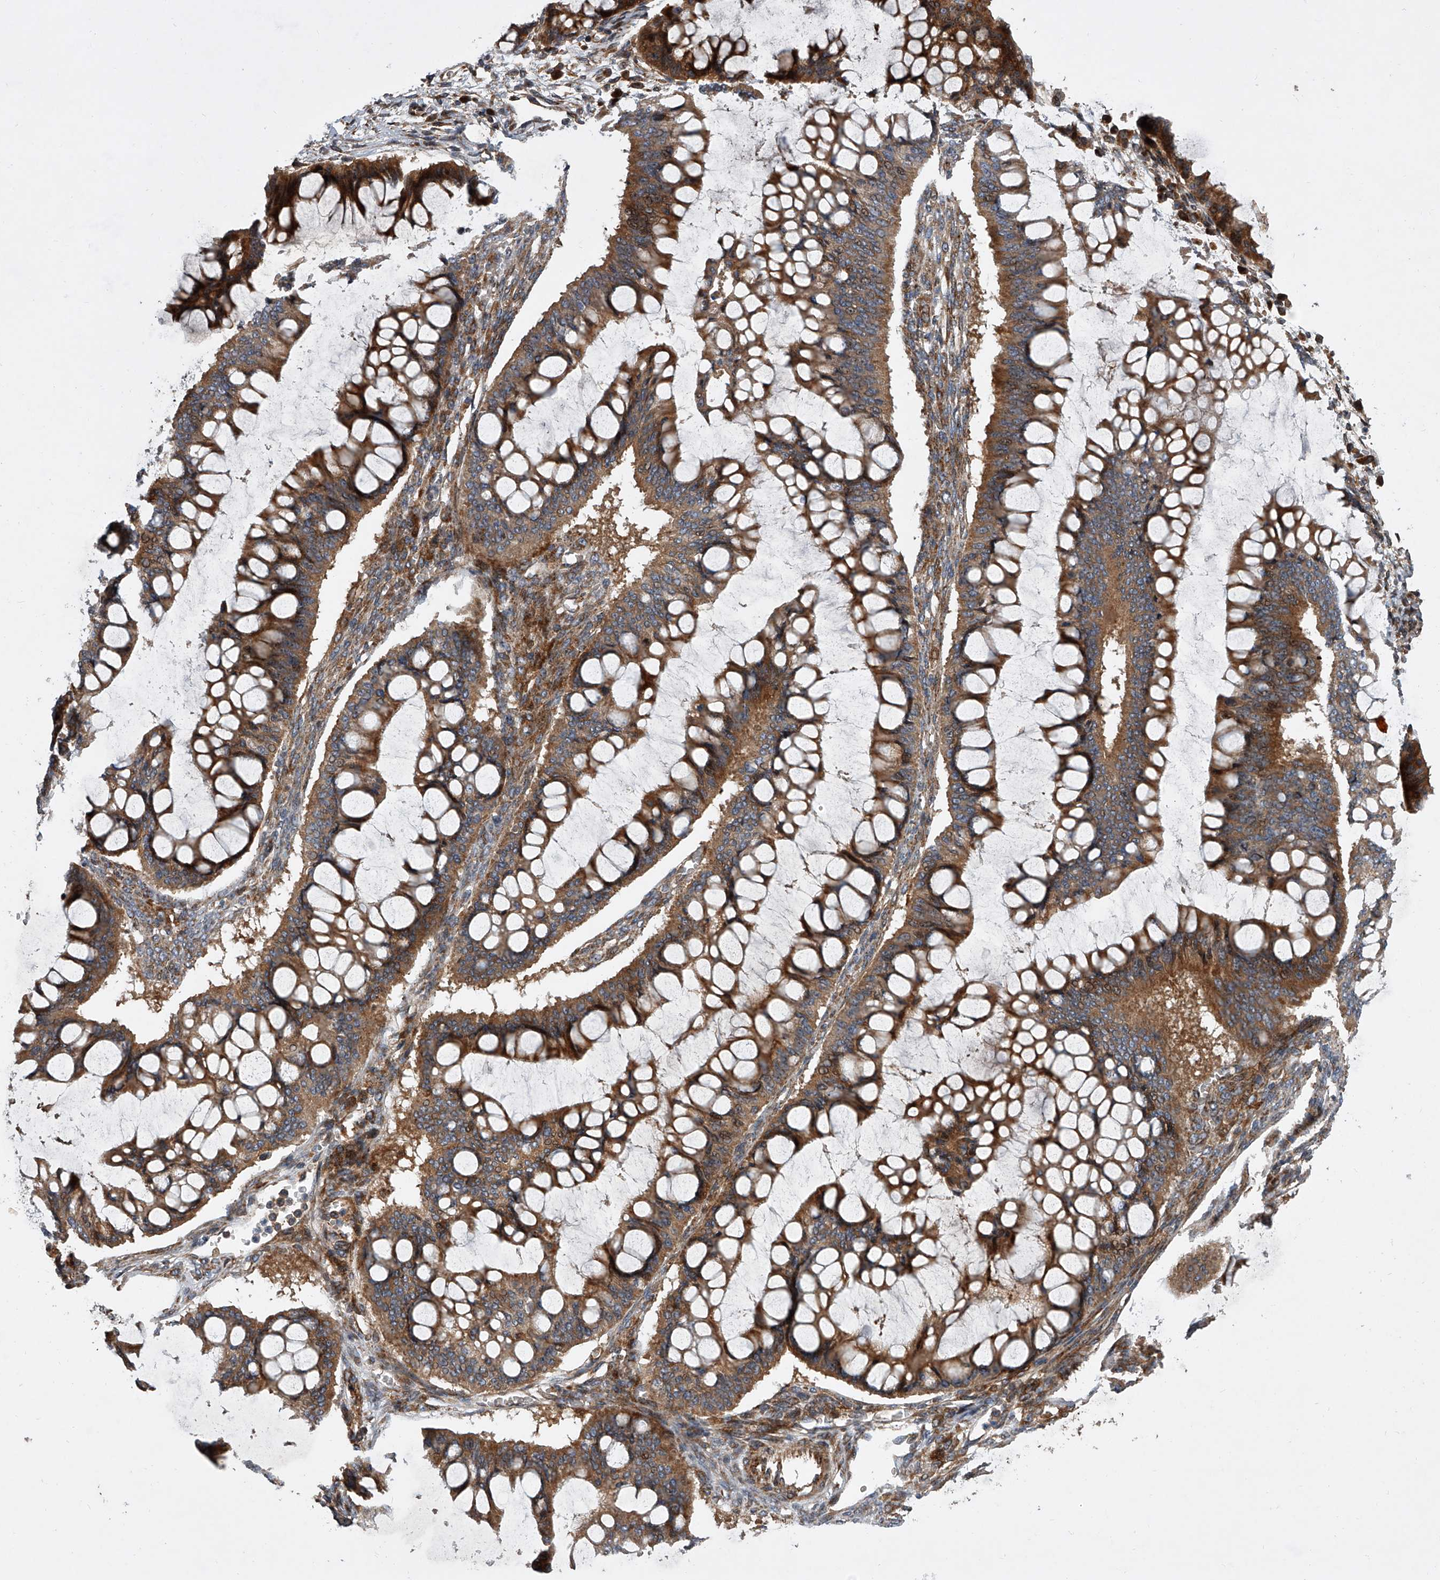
{"staining": {"intensity": "strong", "quantity": ">75%", "location": "cytoplasmic/membranous"}, "tissue": "ovarian cancer", "cell_type": "Tumor cells", "image_type": "cancer", "snomed": [{"axis": "morphology", "description": "Cystadenocarcinoma, mucinous, NOS"}, {"axis": "topography", "description": "Ovary"}], "caption": "Ovarian mucinous cystadenocarcinoma stained with immunohistochemistry shows strong cytoplasmic/membranous positivity in approximately >75% of tumor cells.", "gene": "USP47", "patient": {"sex": "female", "age": 73}}